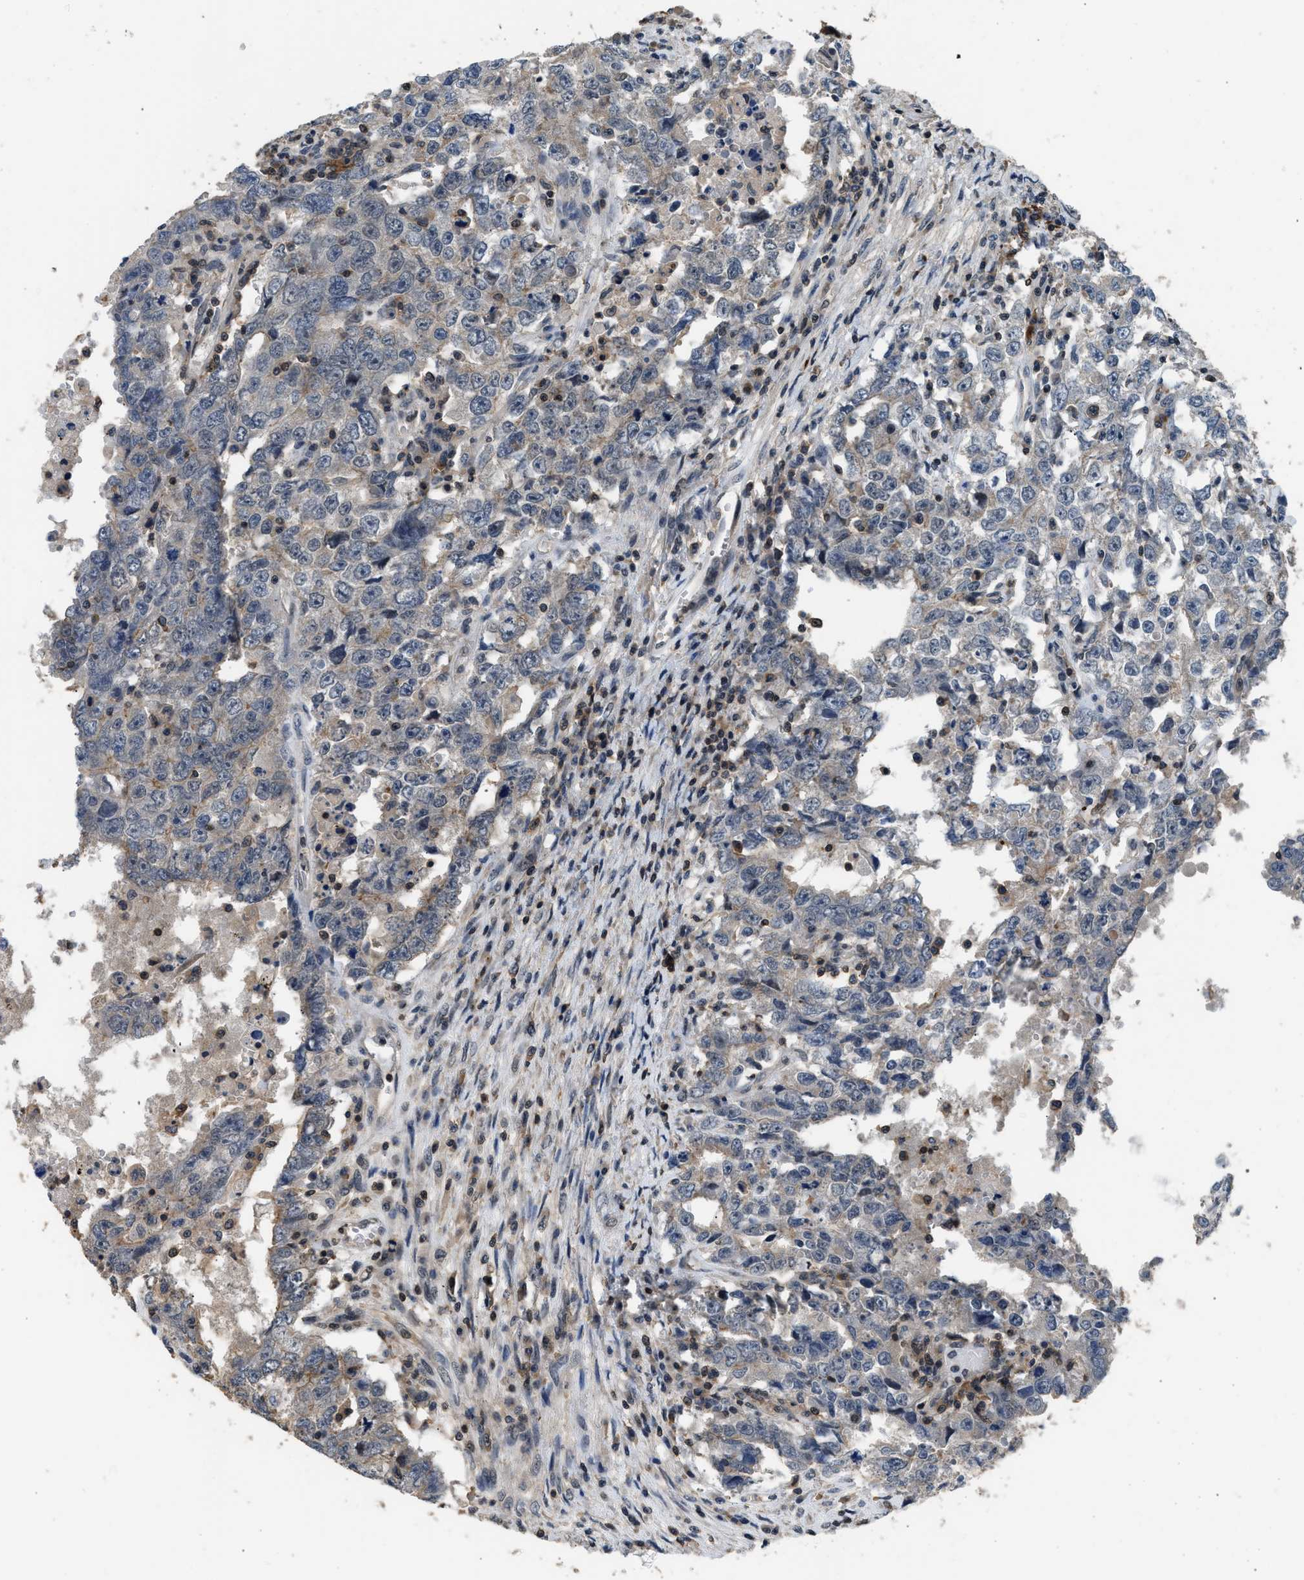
{"staining": {"intensity": "weak", "quantity": "25%-75%", "location": "cytoplasmic/membranous"}, "tissue": "testis cancer", "cell_type": "Tumor cells", "image_type": "cancer", "snomed": [{"axis": "morphology", "description": "Carcinoma, Embryonal, NOS"}, {"axis": "topography", "description": "Testis"}], "caption": "Immunohistochemistry image of neoplastic tissue: human testis cancer (embryonal carcinoma) stained using IHC demonstrates low levels of weak protein expression localized specifically in the cytoplasmic/membranous of tumor cells, appearing as a cytoplasmic/membranous brown color.", "gene": "MTMR1", "patient": {"sex": "male", "age": 26}}